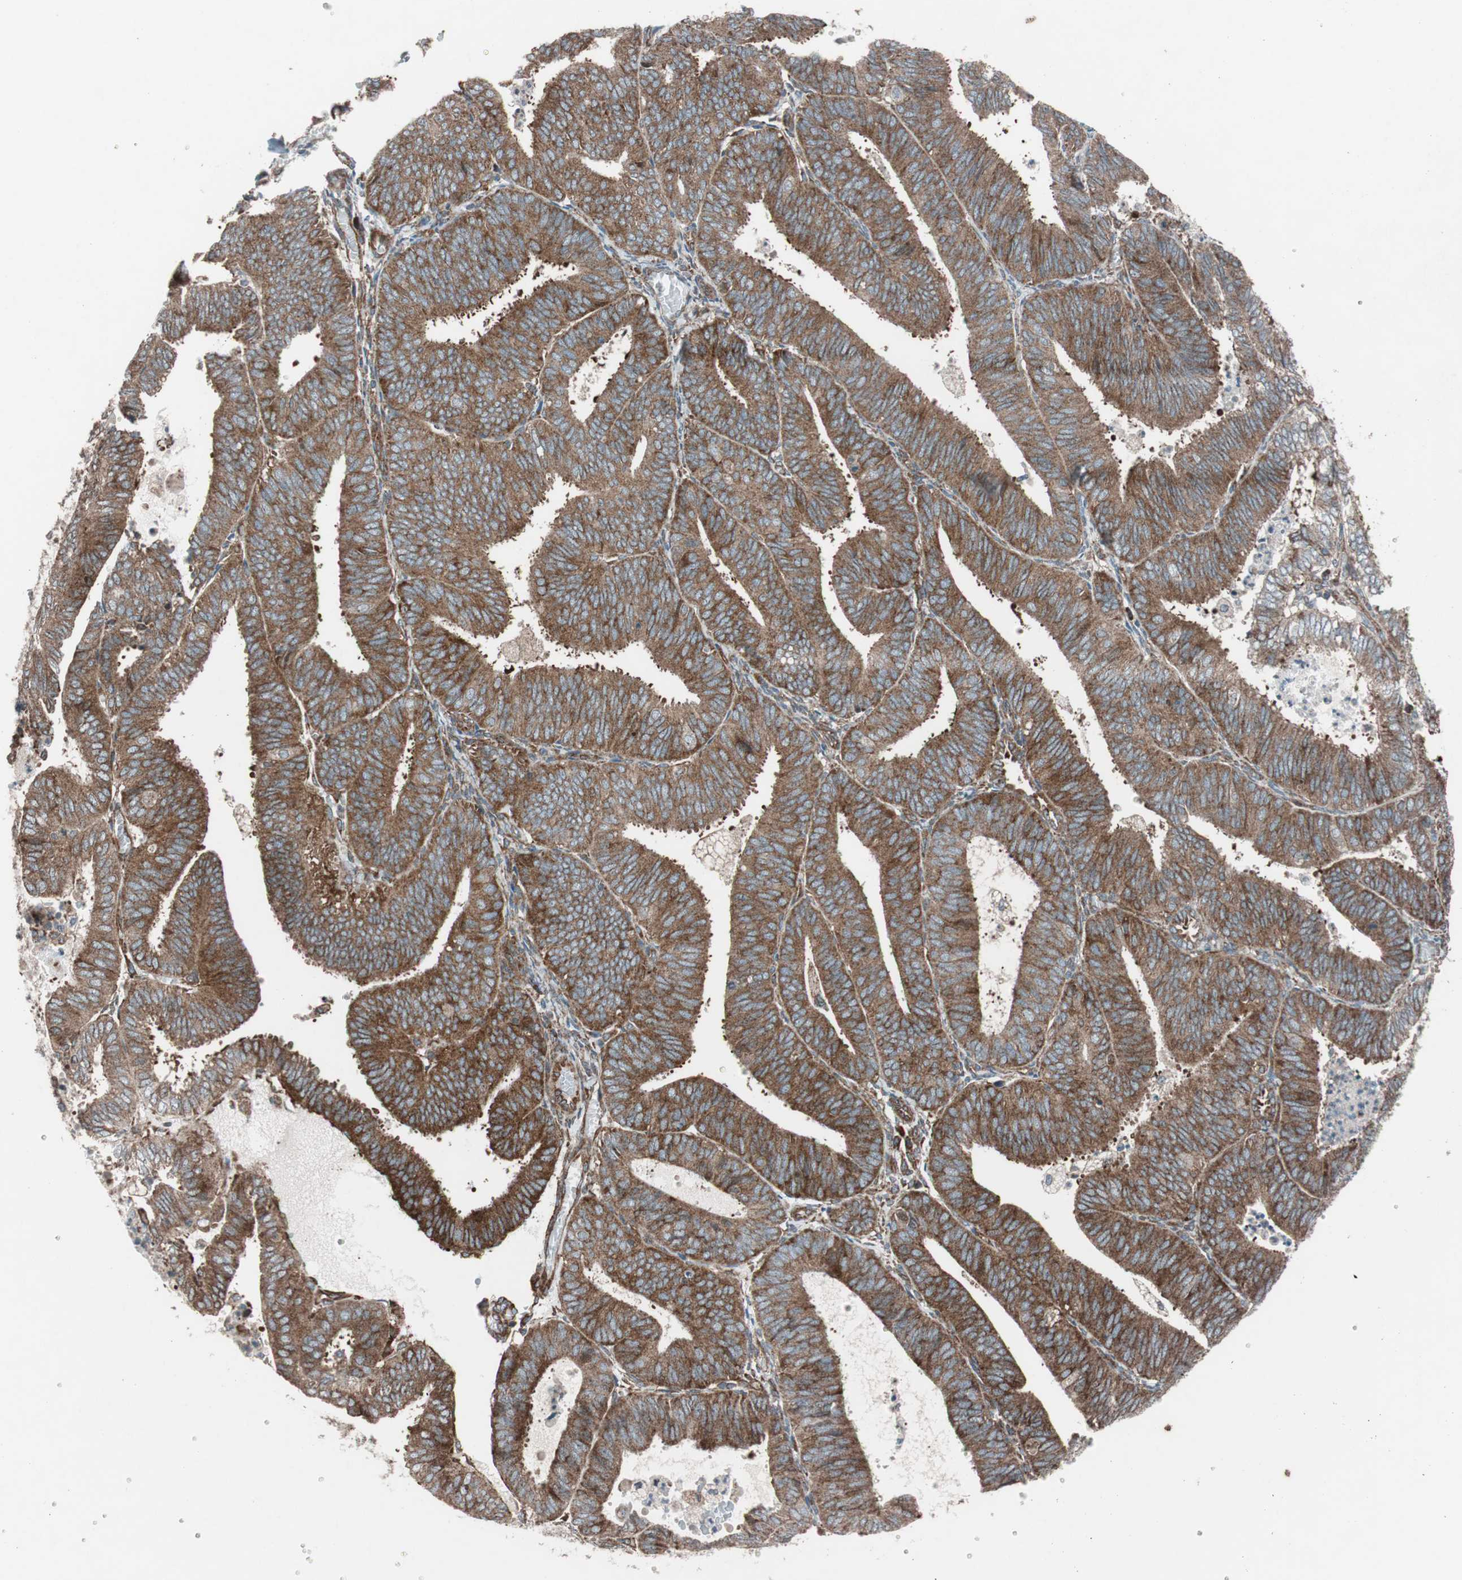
{"staining": {"intensity": "strong", "quantity": ">75%", "location": "cytoplasmic/membranous"}, "tissue": "endometrial cancer", "cell_type": "Tumor cells", "image_type": "cancer", "snomed": [{"axis": "morphology", "description": "Adenocarcinoma, NOS"}, {"axis": "topography", "description": "Uterus"}], "caption": "Tumor cells show high levels of strong cytoplasmic/membranous expression in about >75% of cells in human endometrial adenocarcinoma.", "gene": "CCL14", "patient": {"sex": "female", "age": 60}}